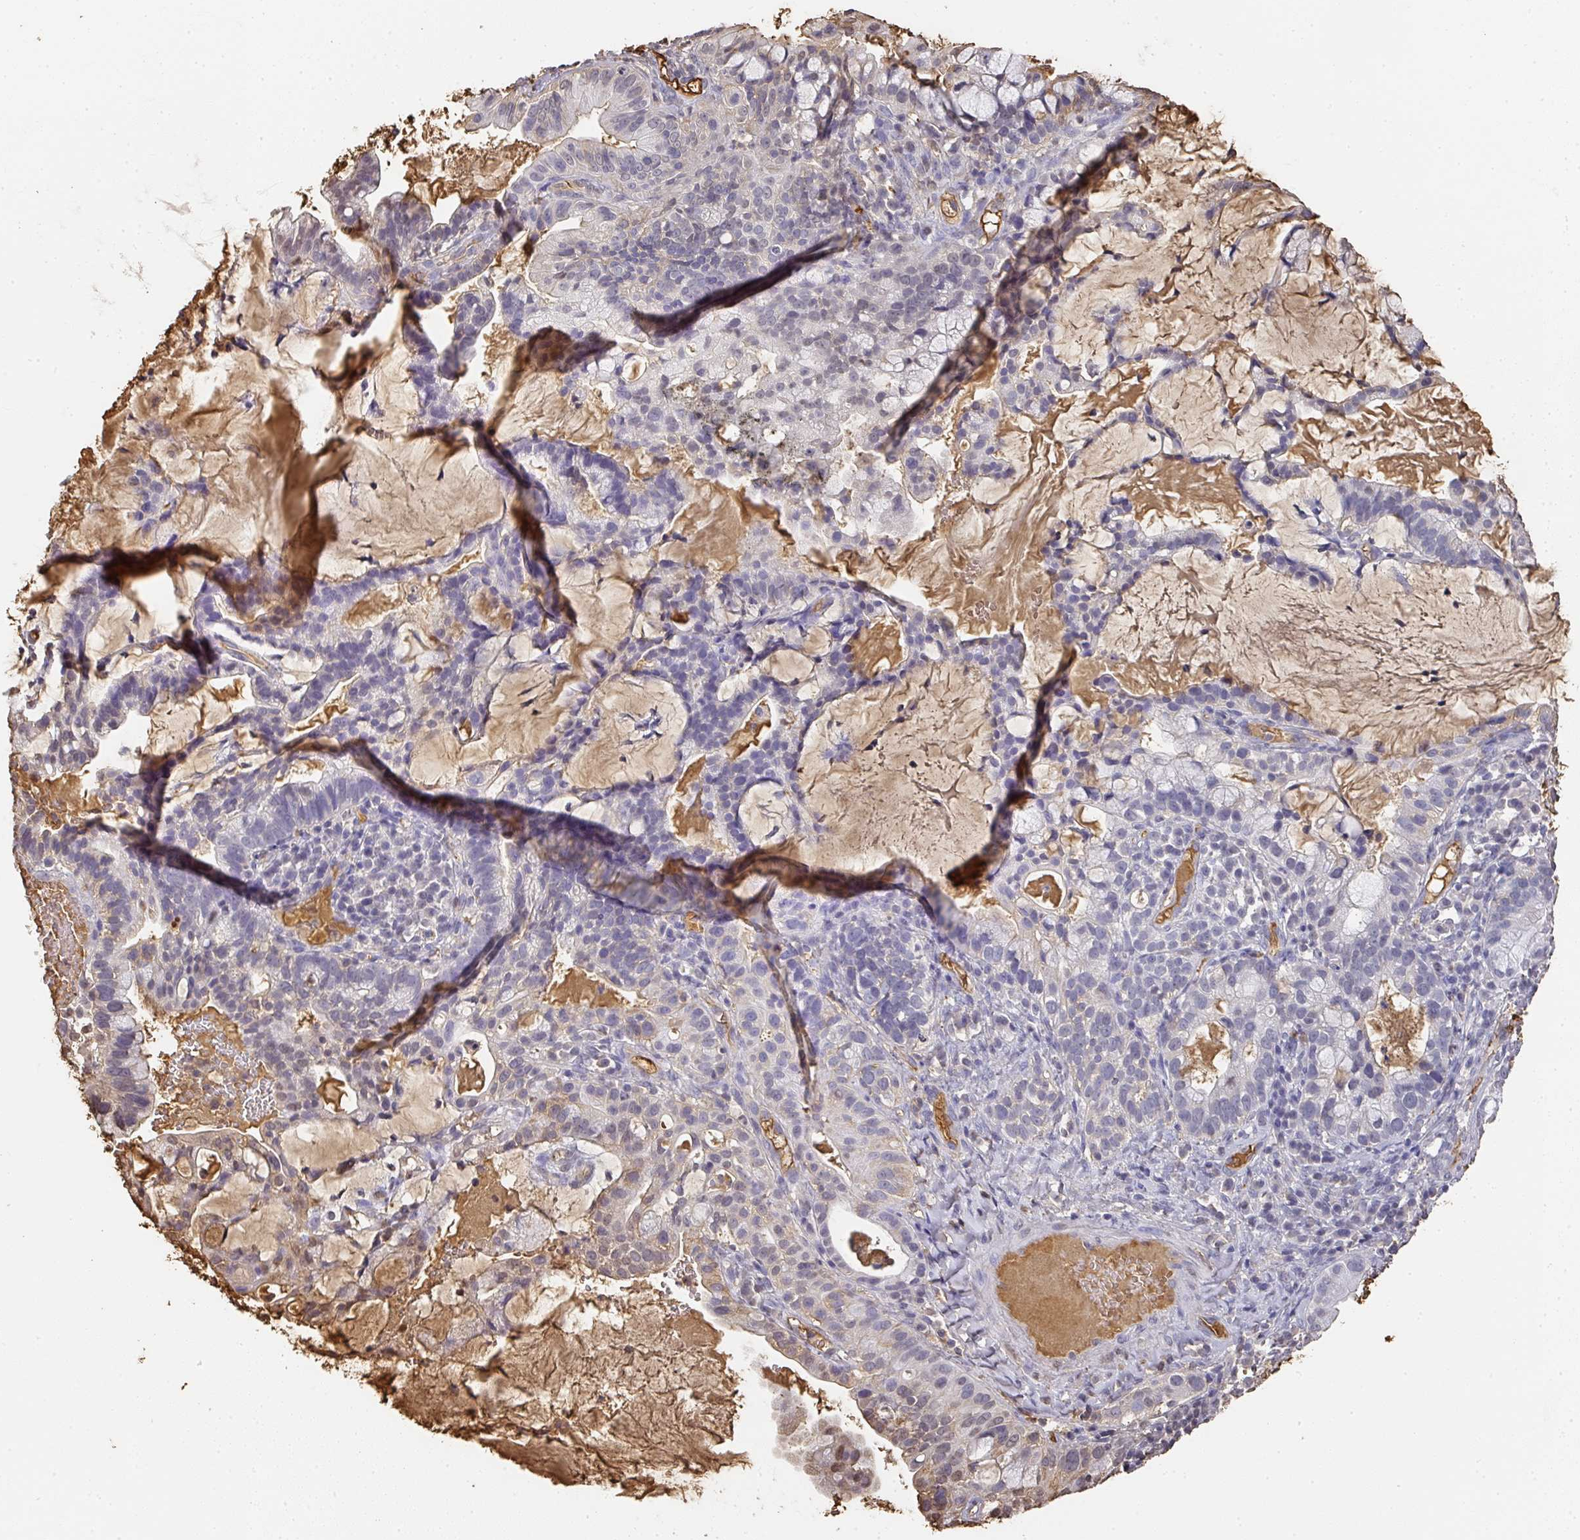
{"staining": {"intensity": "negative", "quantity": "none", "location": "none"}, "tissue": "cervical cancer", "cell_type": "Tumor cells", "image_type": "cancer", "snomed": [{"axis": "morphology", "description": "Adenocarcinoma, NOS"}, {"axis": "topography", "description": "Cervix"}], "caption": "There is no significant staining in tumor cells of adenocarcinoma (cervical).", "gene": "ALB", "patient": {"sex": "female", "age": 41}}